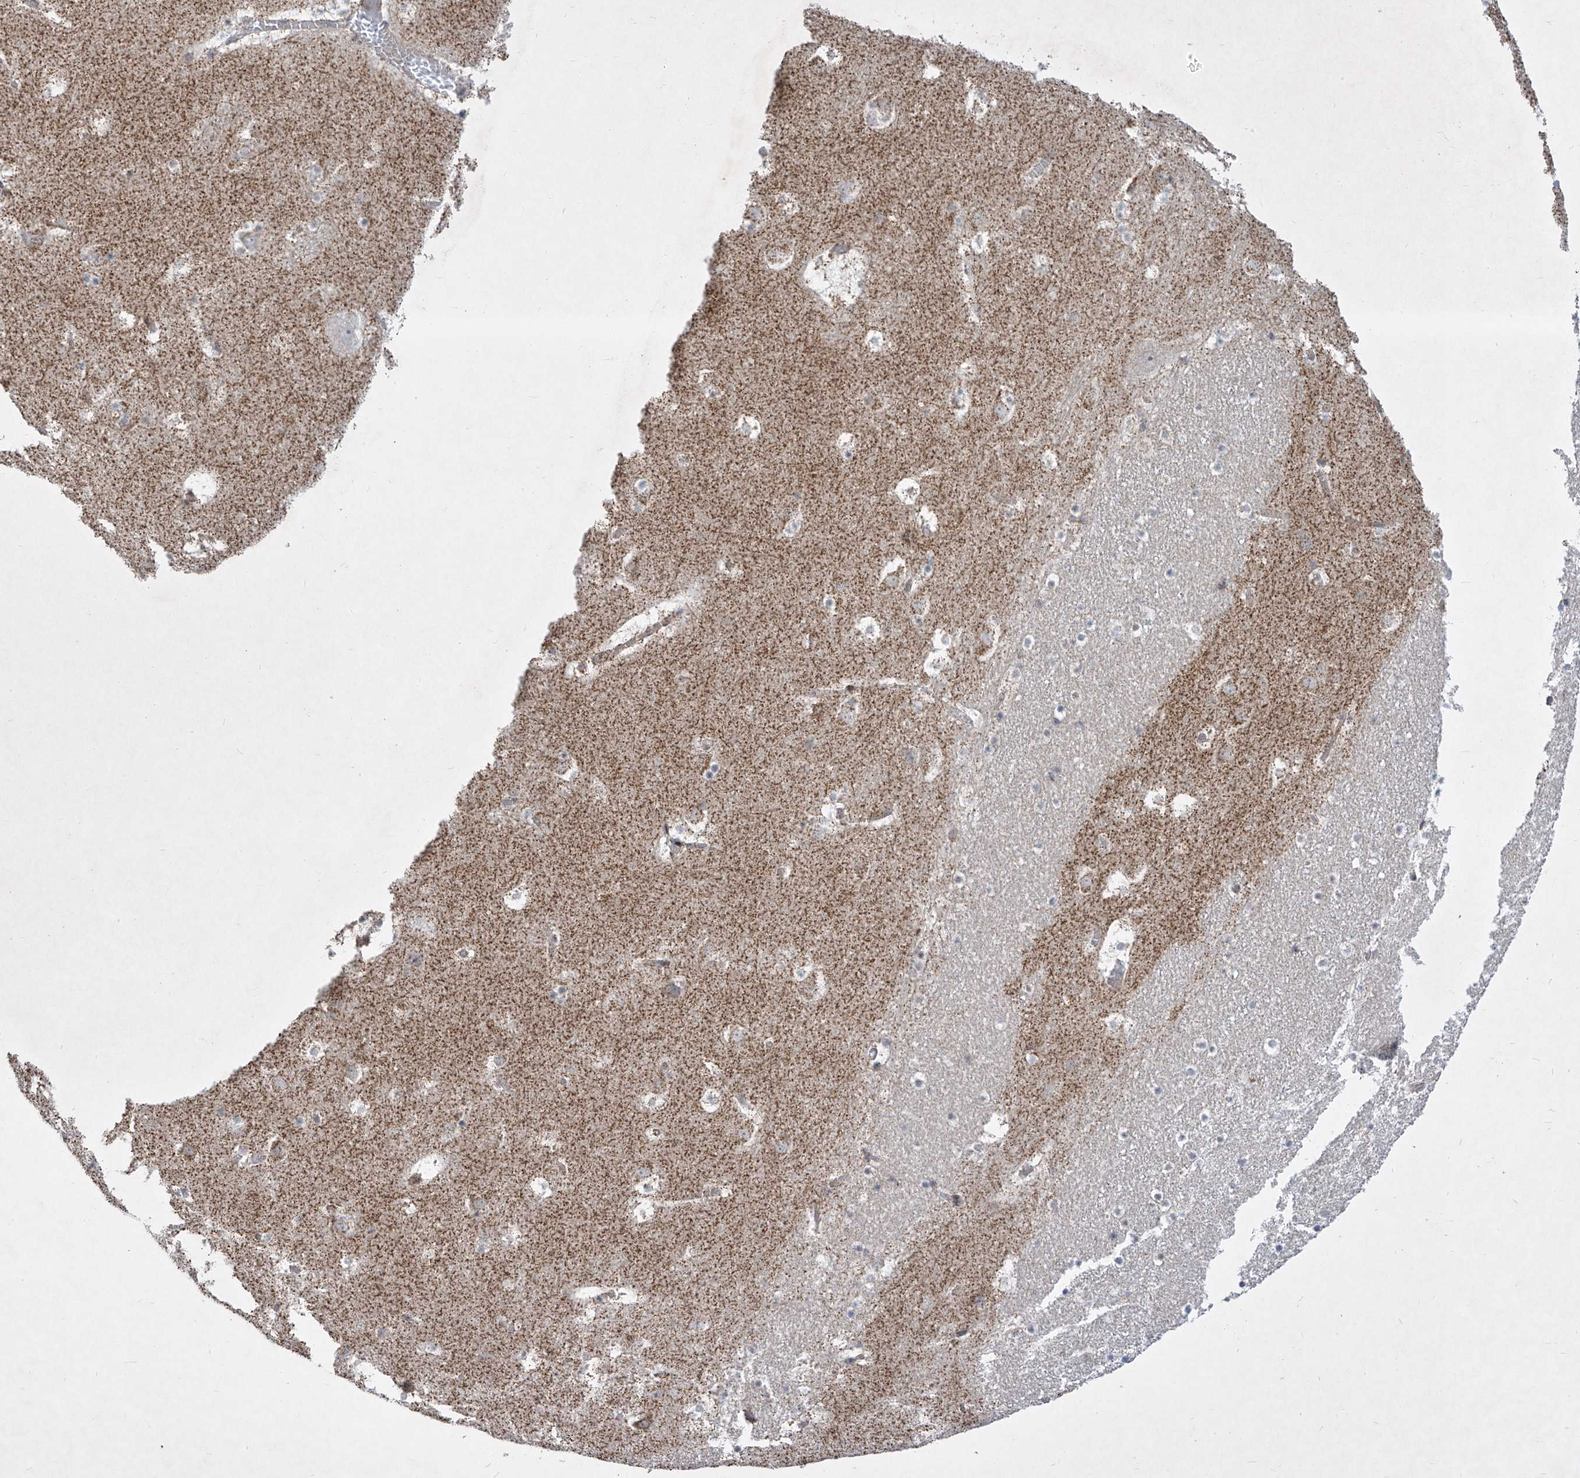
{"staining": {"intensity": "negative", "quantity": "none", "location": "none"}, "tissue": "caudate", "cell_type": "Glial cells", "image_type": "normal", "snomed": [{"axis": "morphology", "description": "Normal tissue, NOS"}, {"axis": "topography", "description": "Lateral ventricle wall"}], "caption": "A micrograph of human caudate is negative for staining in glial cells. (DAB (3,3'-diaminobenzidine) immunohistochemistry visualized using brightfield microscopy, high magnification).", "gene": "COQ3", "patient": {"sex": "male", "age": 45}}